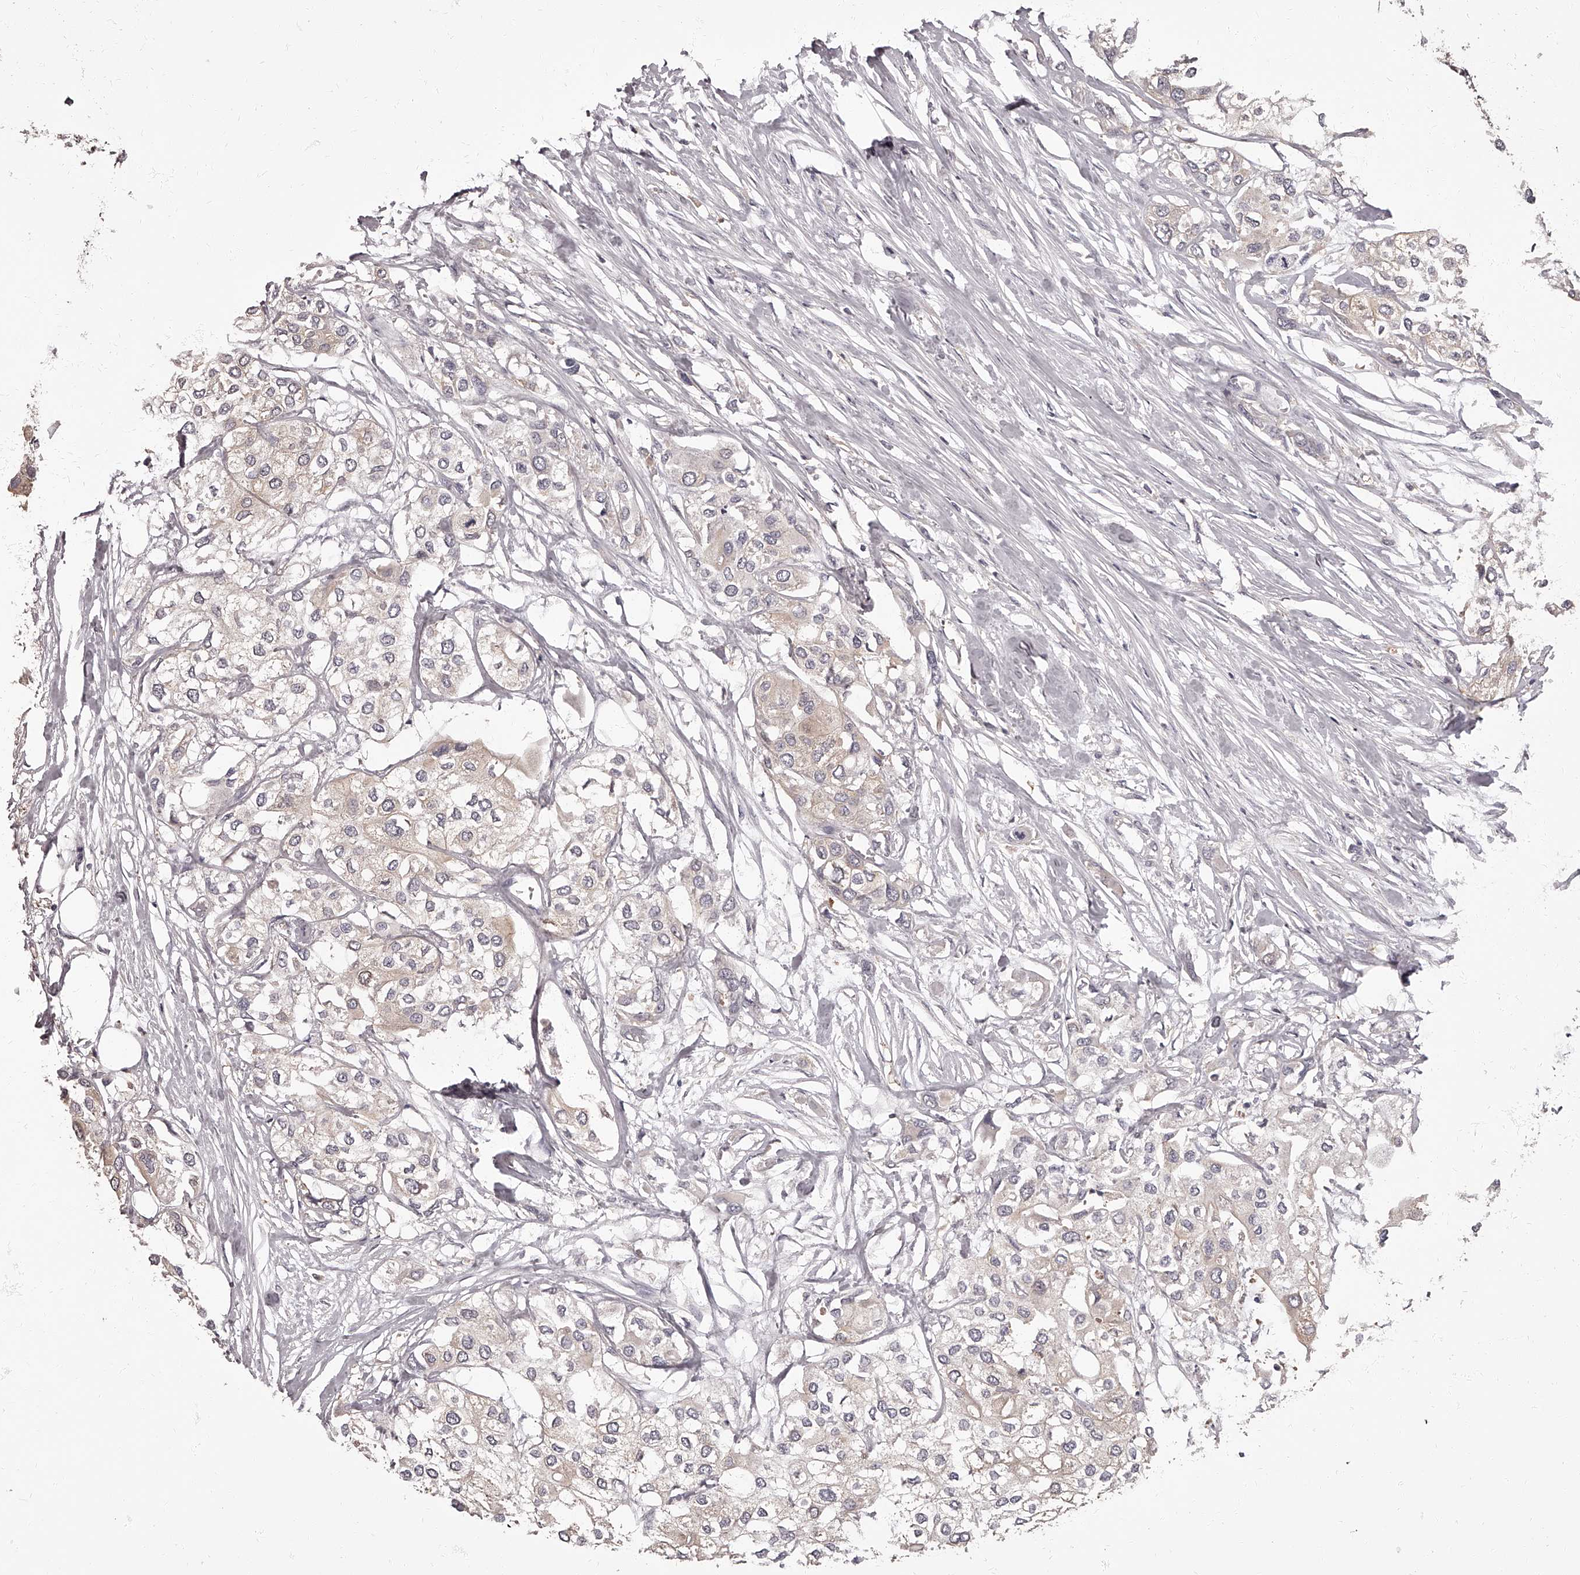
{"staining": {"intensity": "weak", "quantity": "25%-75%", "location": "cytoplasmic/membranous"}, "tissue": "urothelial cancer", "cell_type": "Tumor cells", "image_type": "cancer", "snomed": [{"axis": "morphology", "description": "Urothelial carcinoma, High grade"}, {"axis": "topography", "description": "Urinary bladder"}], "caption": "Urothelial carcinoma (high-grade) tissue exhibits weak cytoplasmic/membranous staining in about 25%-75% of tumor cells, visualized by immunohistochemistry.", "gene": "APEH", "patient": {"sex": "male", "age": 64}}